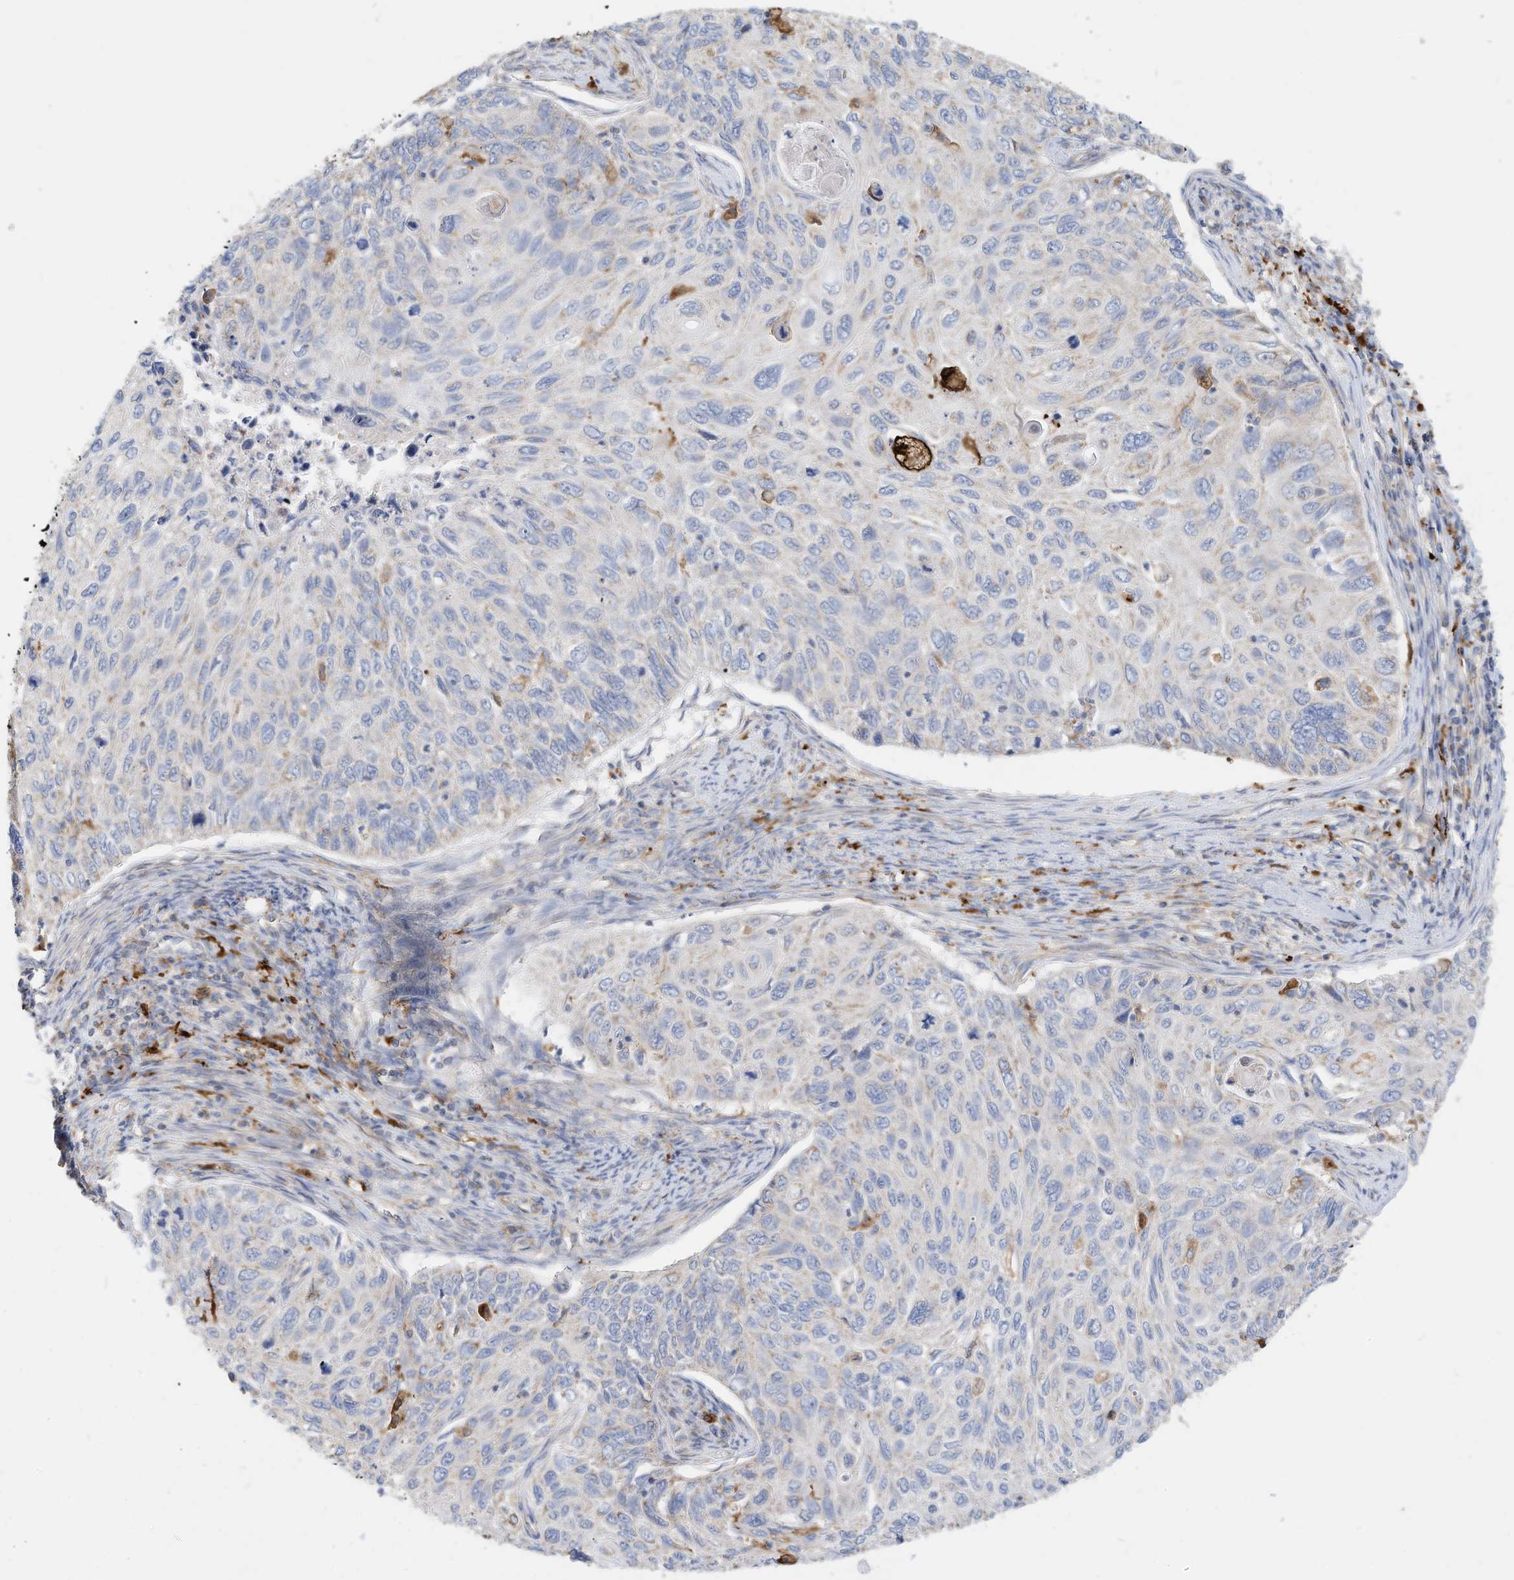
{"staining": {"intensity": "weak", "quantity": "<25%", "location": "cytoplasmic/membranous"}, "tissue": "cervical cancer", "cell_type": "Tumor cells", "image_type": "cancer", "snomed": [{"axis": "morphology", "description": "Squamous cell carcinoma, NOS"}, {"axis": "topography", "description": "Cervix"}], "caption": "Immunohistochemistry micrograph of neoplastic tissue: cervical cancer stained with DAB (3,3'-diaminobenzidine) exhibits no significant protein staining in tumor cells.", "gene": "RHOH", "patient": {"sex": "female", "age": 70}}